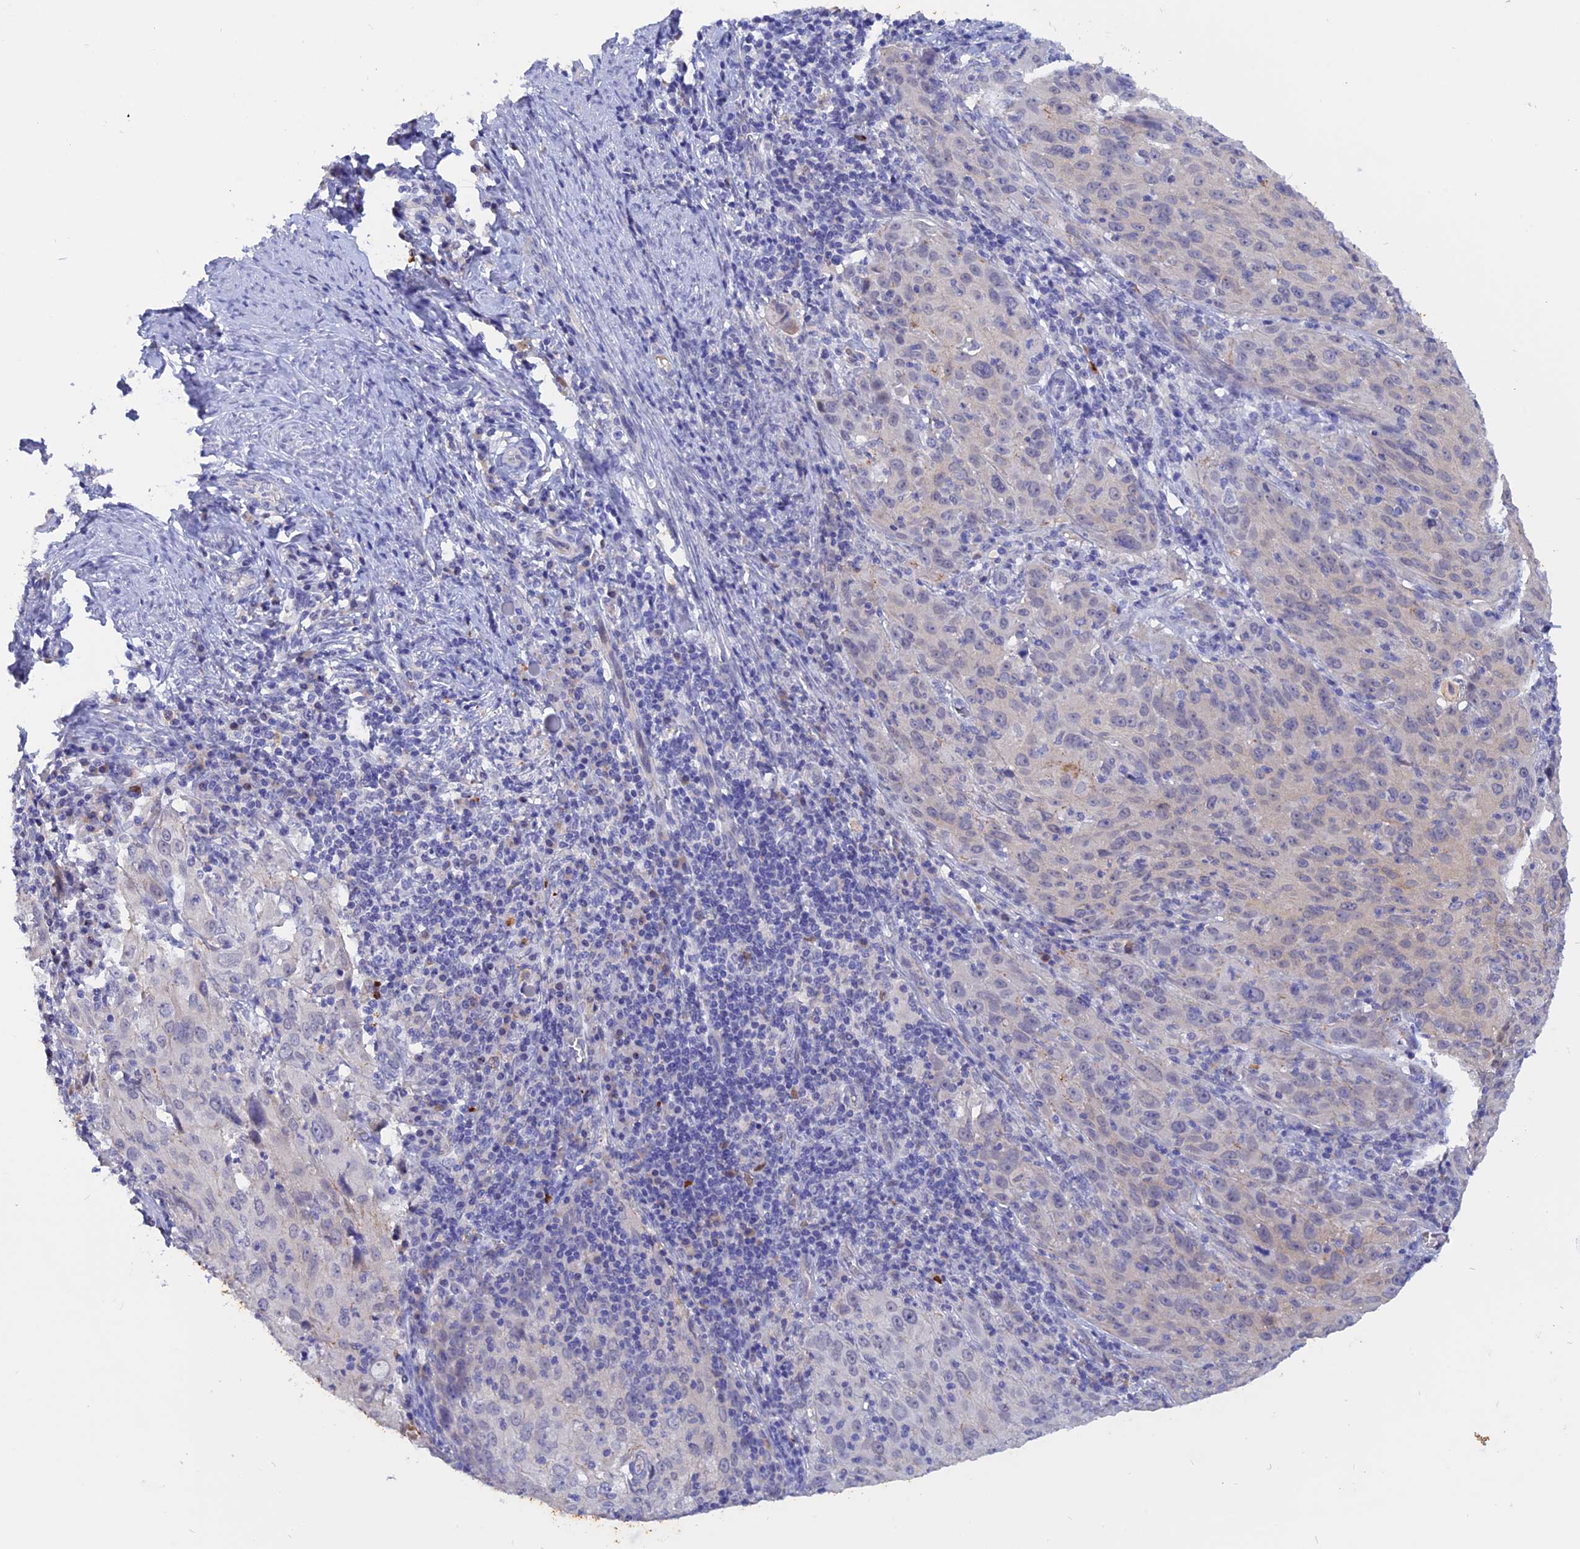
{"staining": {"intensity": "negative", "quantity": "none", "location": "none"}, "tissue": "cervical cancer", "cell_type": "Tumor cells", "image_type": "cancer", "snomed": [{"axis": "morphology", "description": "Squamous cell carcinoma, NOS"}, {"axis": "topography", "description": "Cervix"}], "caption": "Immunohistochemistry (IHC) of human squamous cell carcinoma (cervical) displays no positivity in tumor cells.", "gene": "GK5", "patient": {"sex": "female", "age": 50}}